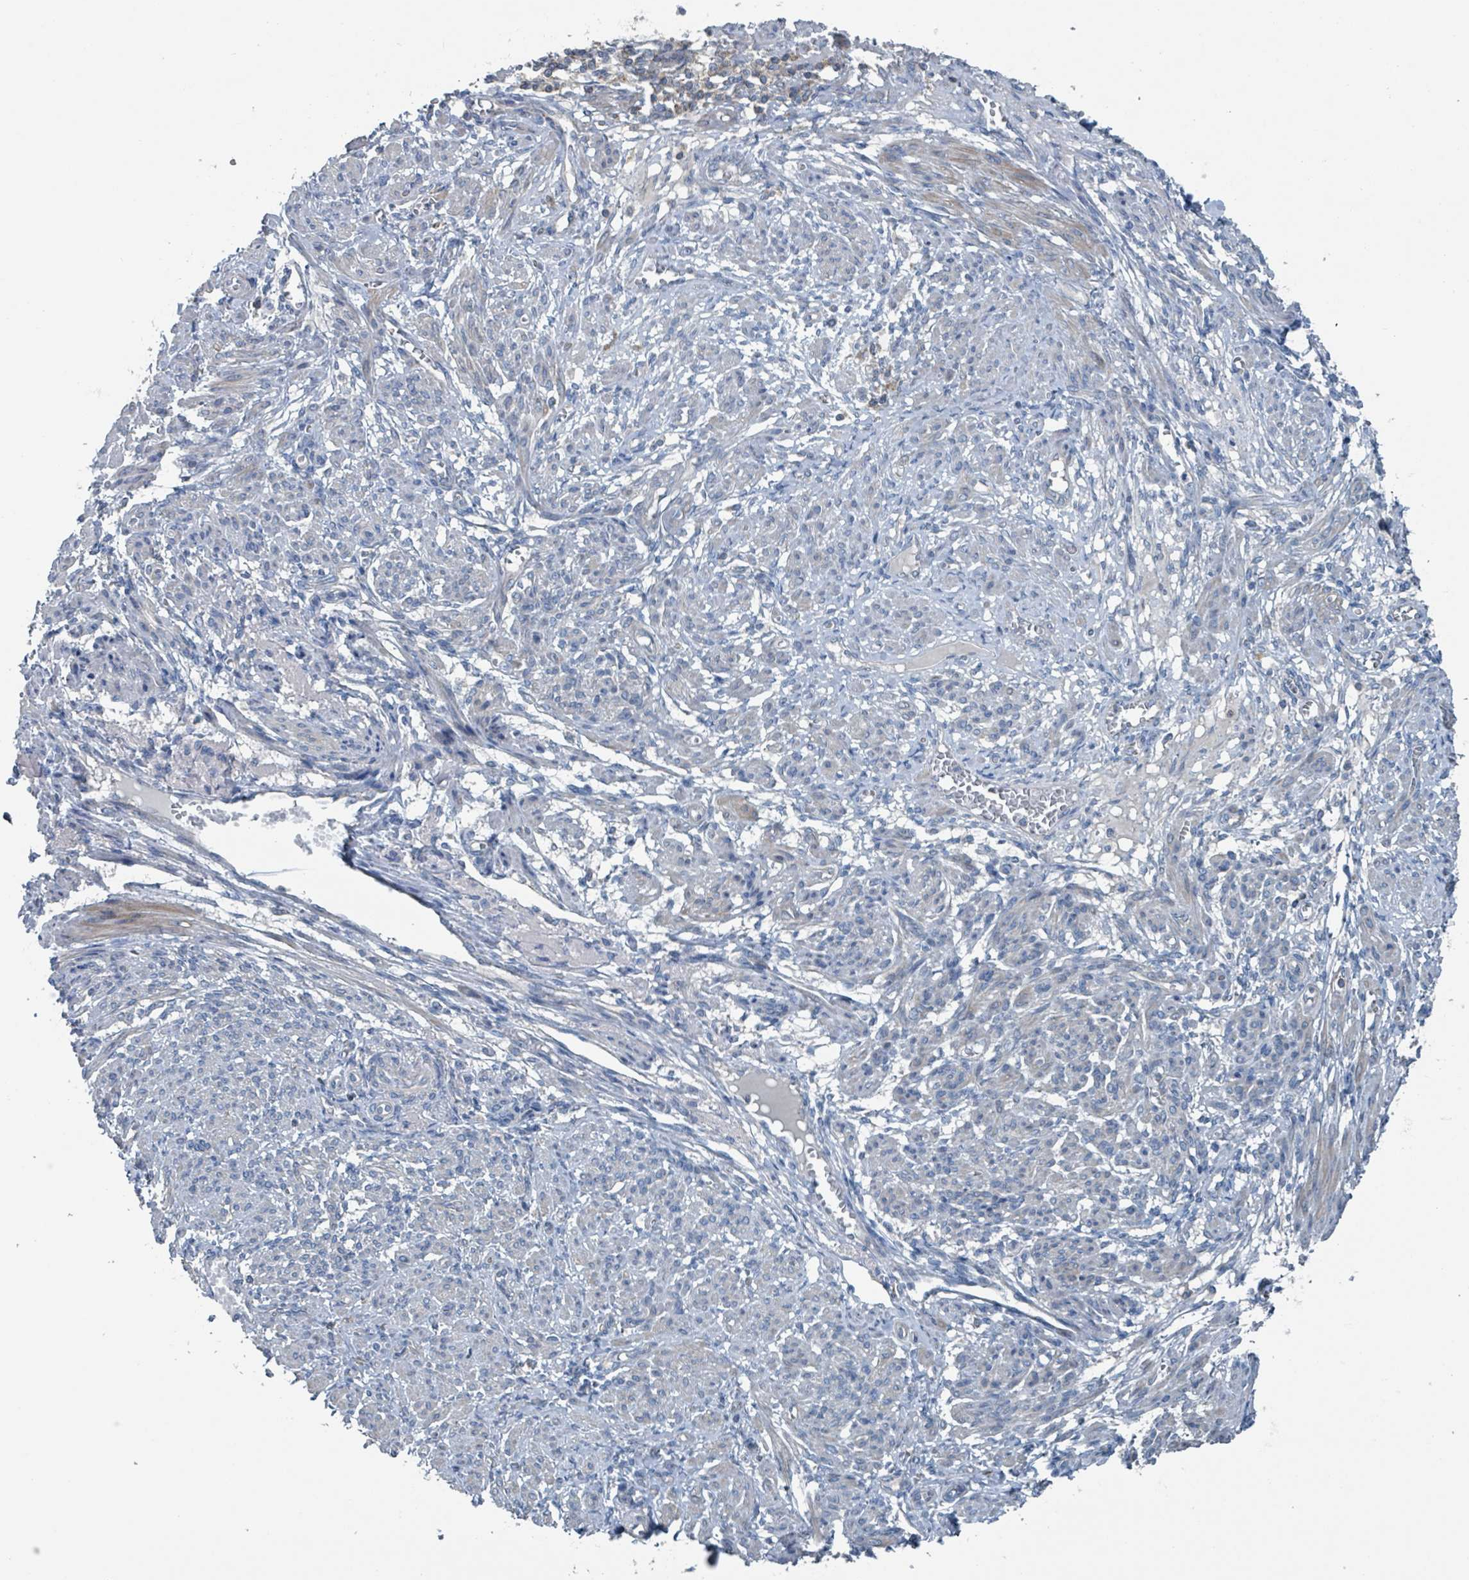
{"staining": {"intensity": "negative", "quantity": "none", "location": "none"}, "tissue": "smooth muscle", "cell_type": "Smooth muscle cells", "image_type": "normal", "snomed": [{"axis": "morphology", "description": "Normal tissue, NOS"}, {"axis": "topography", "description": "Smooth muscle"}], "caption": "Smooth muscle cells show no significant positivity in unremarkable smooth muscle. (DAB immunohistochemistry, high magnification).", "gene": "ACBD4", "patient": {"sex": "female", "age": 39}}